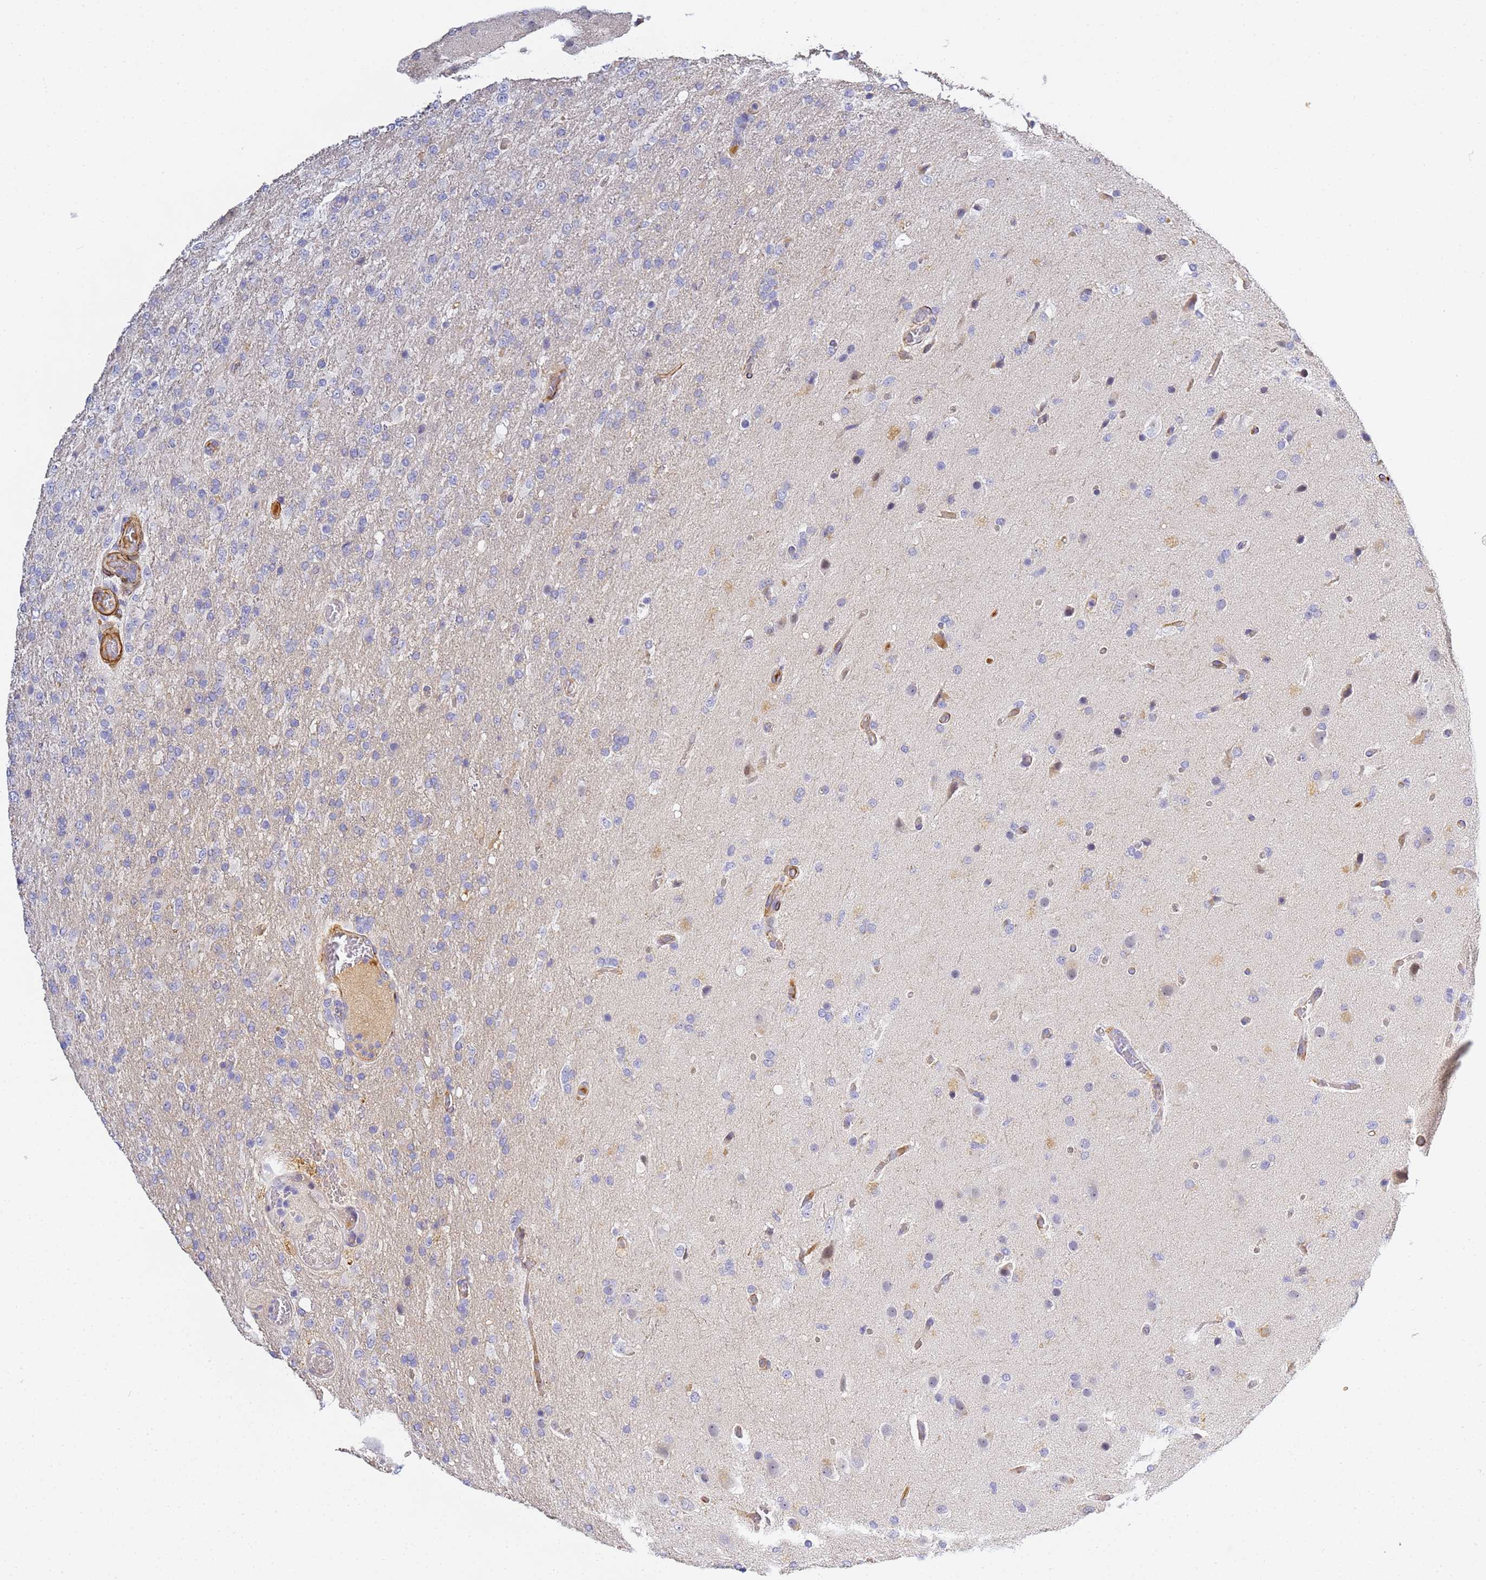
{"staining": {"intensity": "negative", "quantity": "none", "location": "none"}, "tissue": "glioma", "cell_type": "Tumor cells", "image_type": "cancer", "snomed": [{"axis": "morphology", "description": "Glioma, malignant, High grade"}, {"axis": "topography", "description": "Brain"}], "caption": "Glioma was stained to show a protein in brown. There is no significant staining in tumor cells.", "gene": "CFH", "patient": {"sex": "female", "age": 74}}